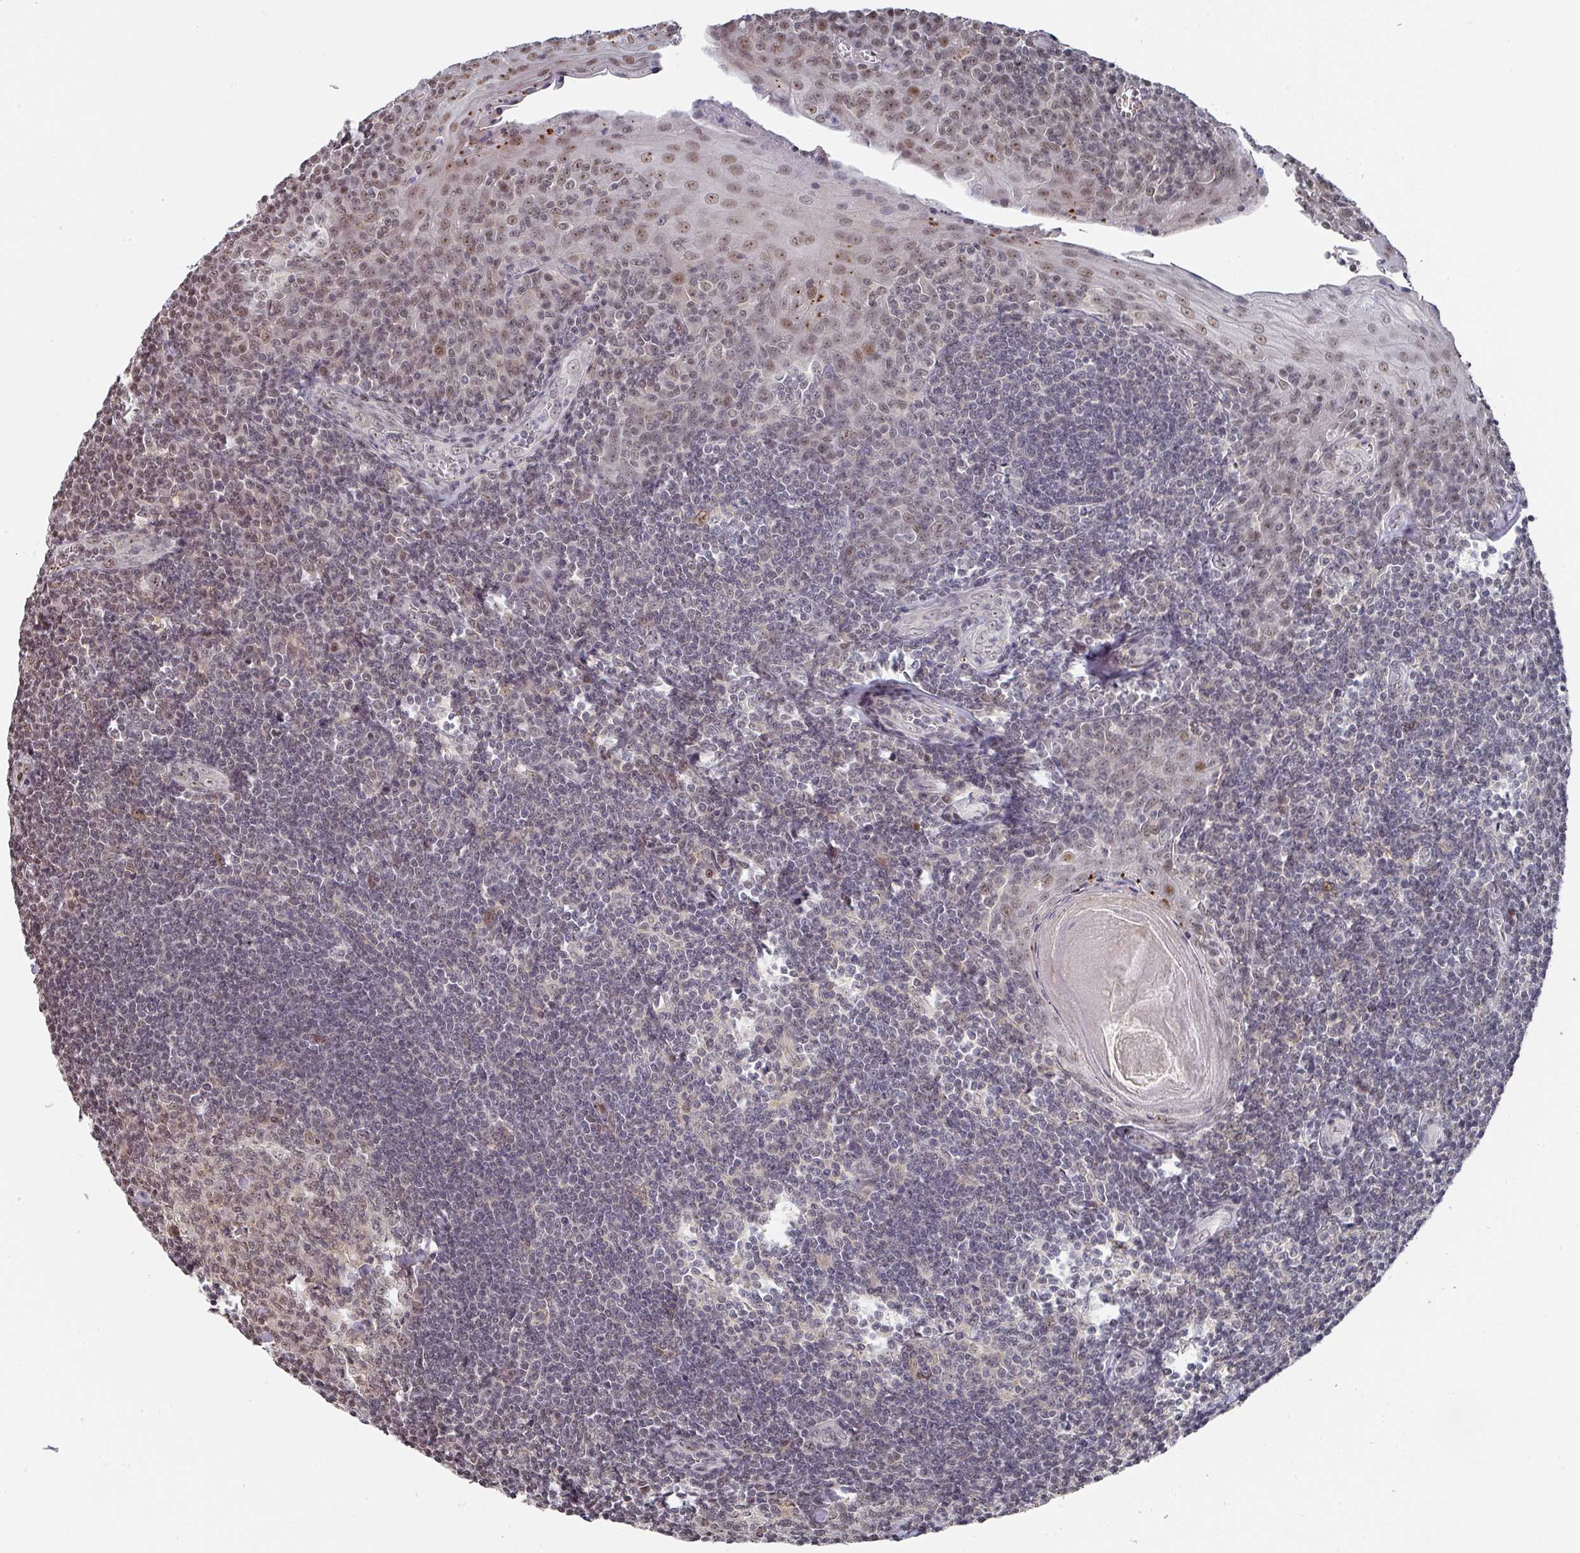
{"staining": {"intensity": "weak", "quantity": "<25%", "location": "nuclear"}, "tissue": "tonsil", "cell_type": "Germinal center cells", "image_type": "normal", "snomed": [{"axis": "morphology", "description": "Normal tissue, NOS"}, {"axis": "topography", "description": "Tonsil"}], "caption": "Protein analysis of unremarkable tonsil shows no significant positivity in germinal center cells. The staining was performed using DAB to visualize the protein expression in brown, while the nuclei were stained in blue with hematoxylin (Magnification: 20x).", "gene": "ZNF654", "patient": {"sex": "male", "age": 27}}